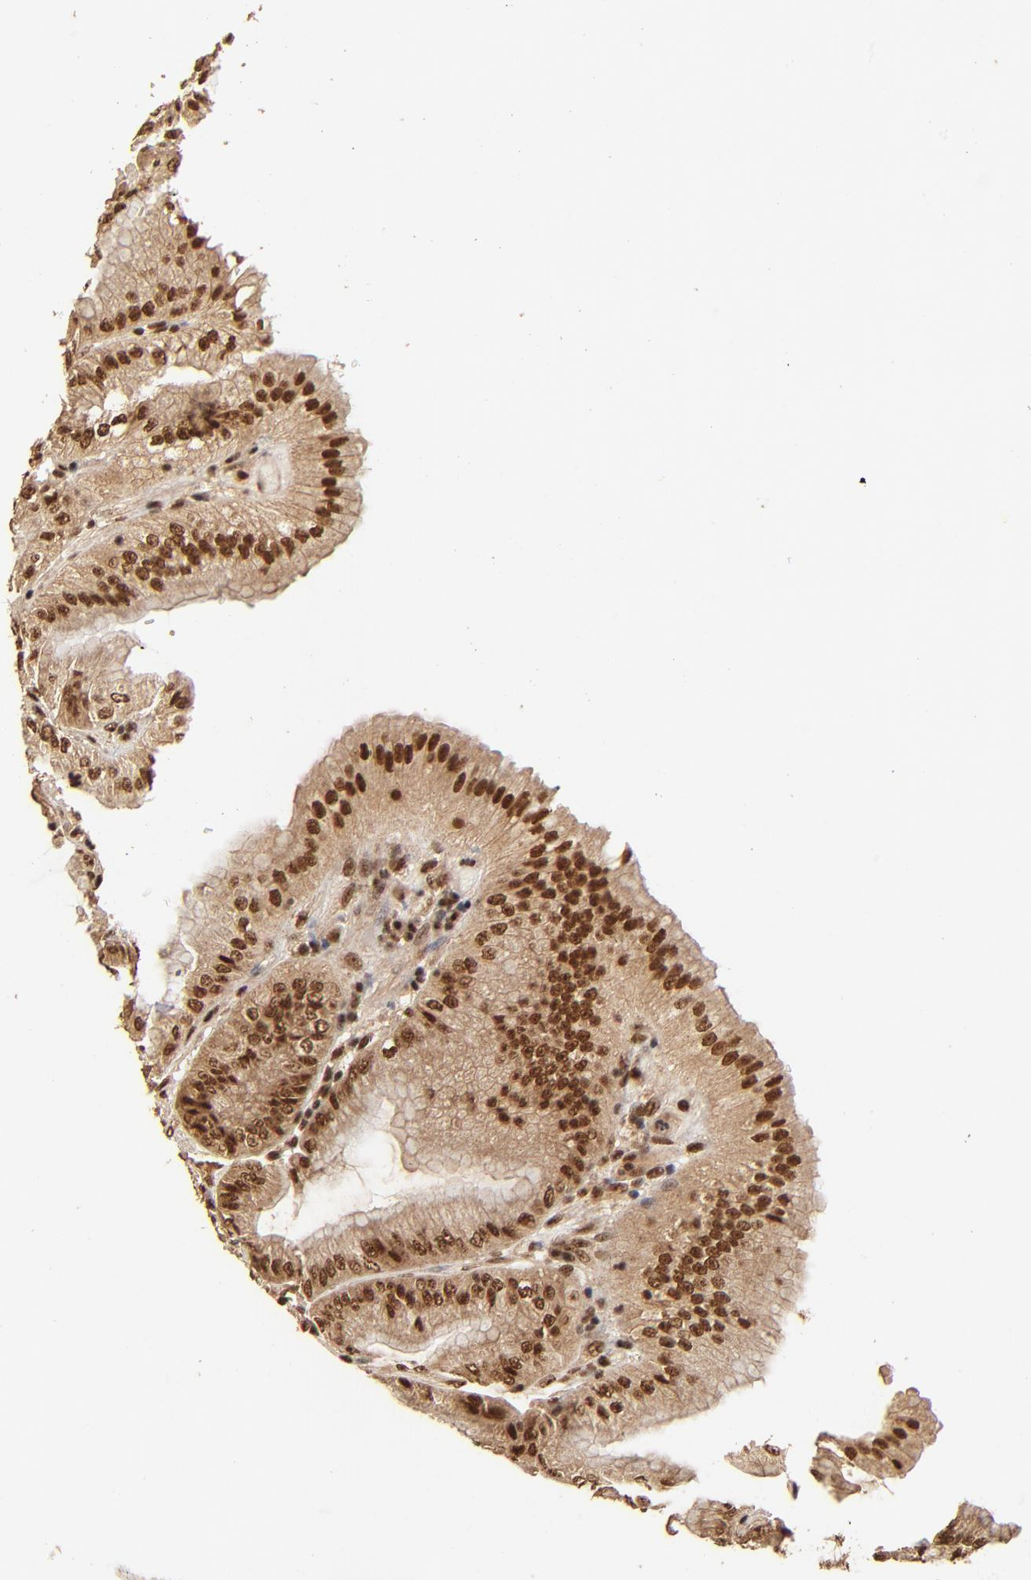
{"staining": {"intensity": "strong", "quantity": ">75%", "location": "nuclear"}, "tissue": "stomach", "cell_type": "Glandular cells", "image_type": "normal", "snomed": [{"axis": "morphology", "description": "Normal tissue, NOS"}, {"axis": "topography", "description": "Stomach, lower"}], "caption": "Immunohistochemical staining of unremarkable human stomach displays >75% levels of strong nuclear protein positivity in approximately >75% of glandular cells. (Brightfield microscopy of DAB IHC at high magnification).", "gene": "MED12", "patient": {"sex": "male", "age": 71}}